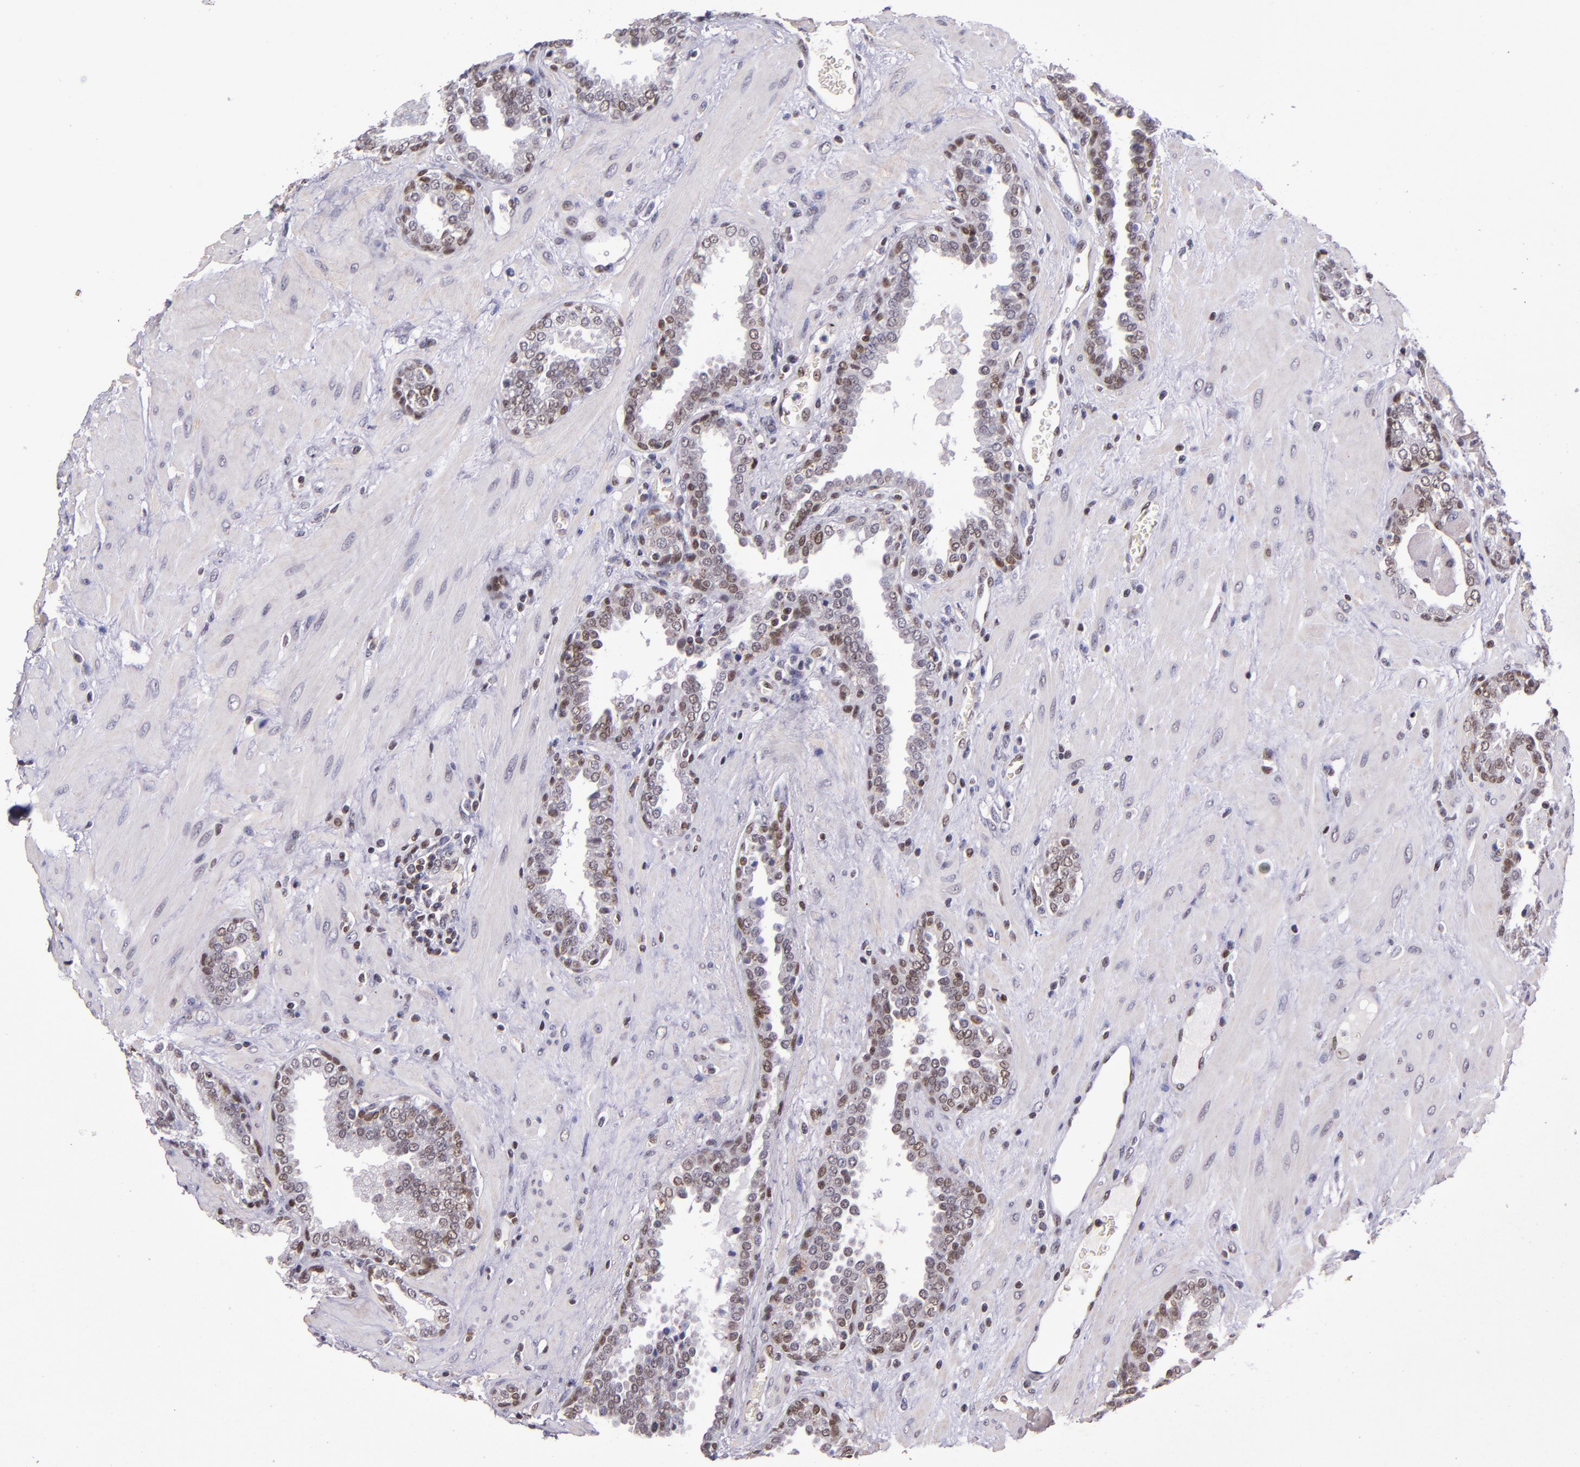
{"staining": {"intensity": "moderate", "quantity": "25%-75%", "location": "nuclear"}, "tissue": "prostate", "cell_type": "Glandular cells", "image_type": "normal", "snomed": [{"axis": "morphology", "description": "Normal tissue, NOS"}, {"axis": "topography", "description": "Prostate"}], "caption": "The photomicrograph displays staining of unremarkable prostate, revealing moderate nuclear protein staining (brown color) within glandular cells.", "gene": "MGMT", "patient": {"sex": "male", "age": 51}}